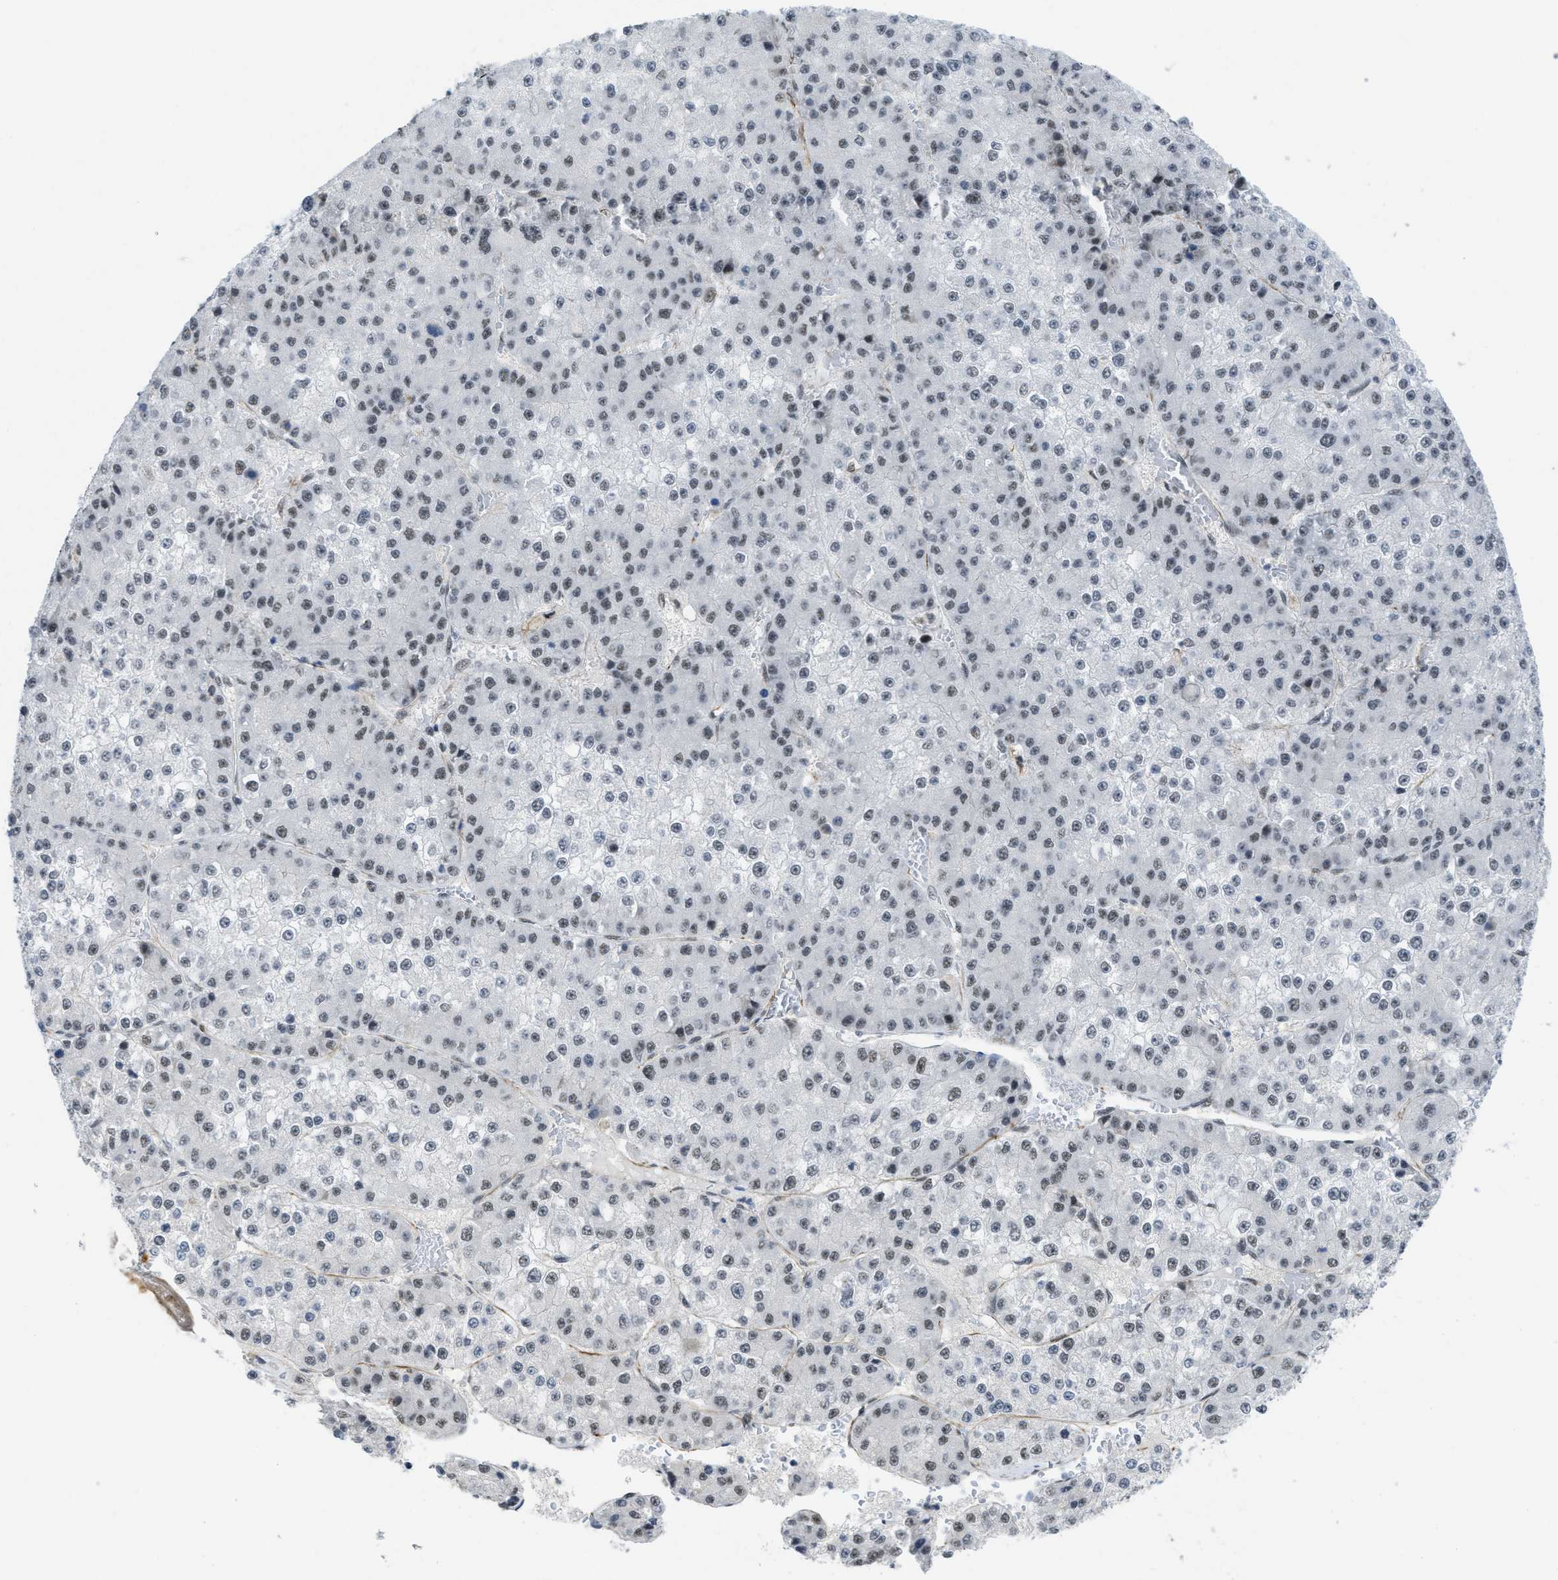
{"staining": {"intensity": "weak", "quantity": "25%-75%", "location": "nuclear"}, "tissue": "liver cancer", "cell_type": "Tumor cells", "image_type": "cancer", "snomed": [{"axis": "morphology", "description": "Carcinoma, Hepatocellular, NOS"}, {"axis": "topography", "description": "Liver"}], "caption": "IHC (DAB) staining of human liver cancer (hepatocellular carcinoma) demonstrates weak nuclear protein expression in about 25%-75% of tumor cells.", "gene": "LRRC8B", "patient": {"sex": "female", "age": 73}}